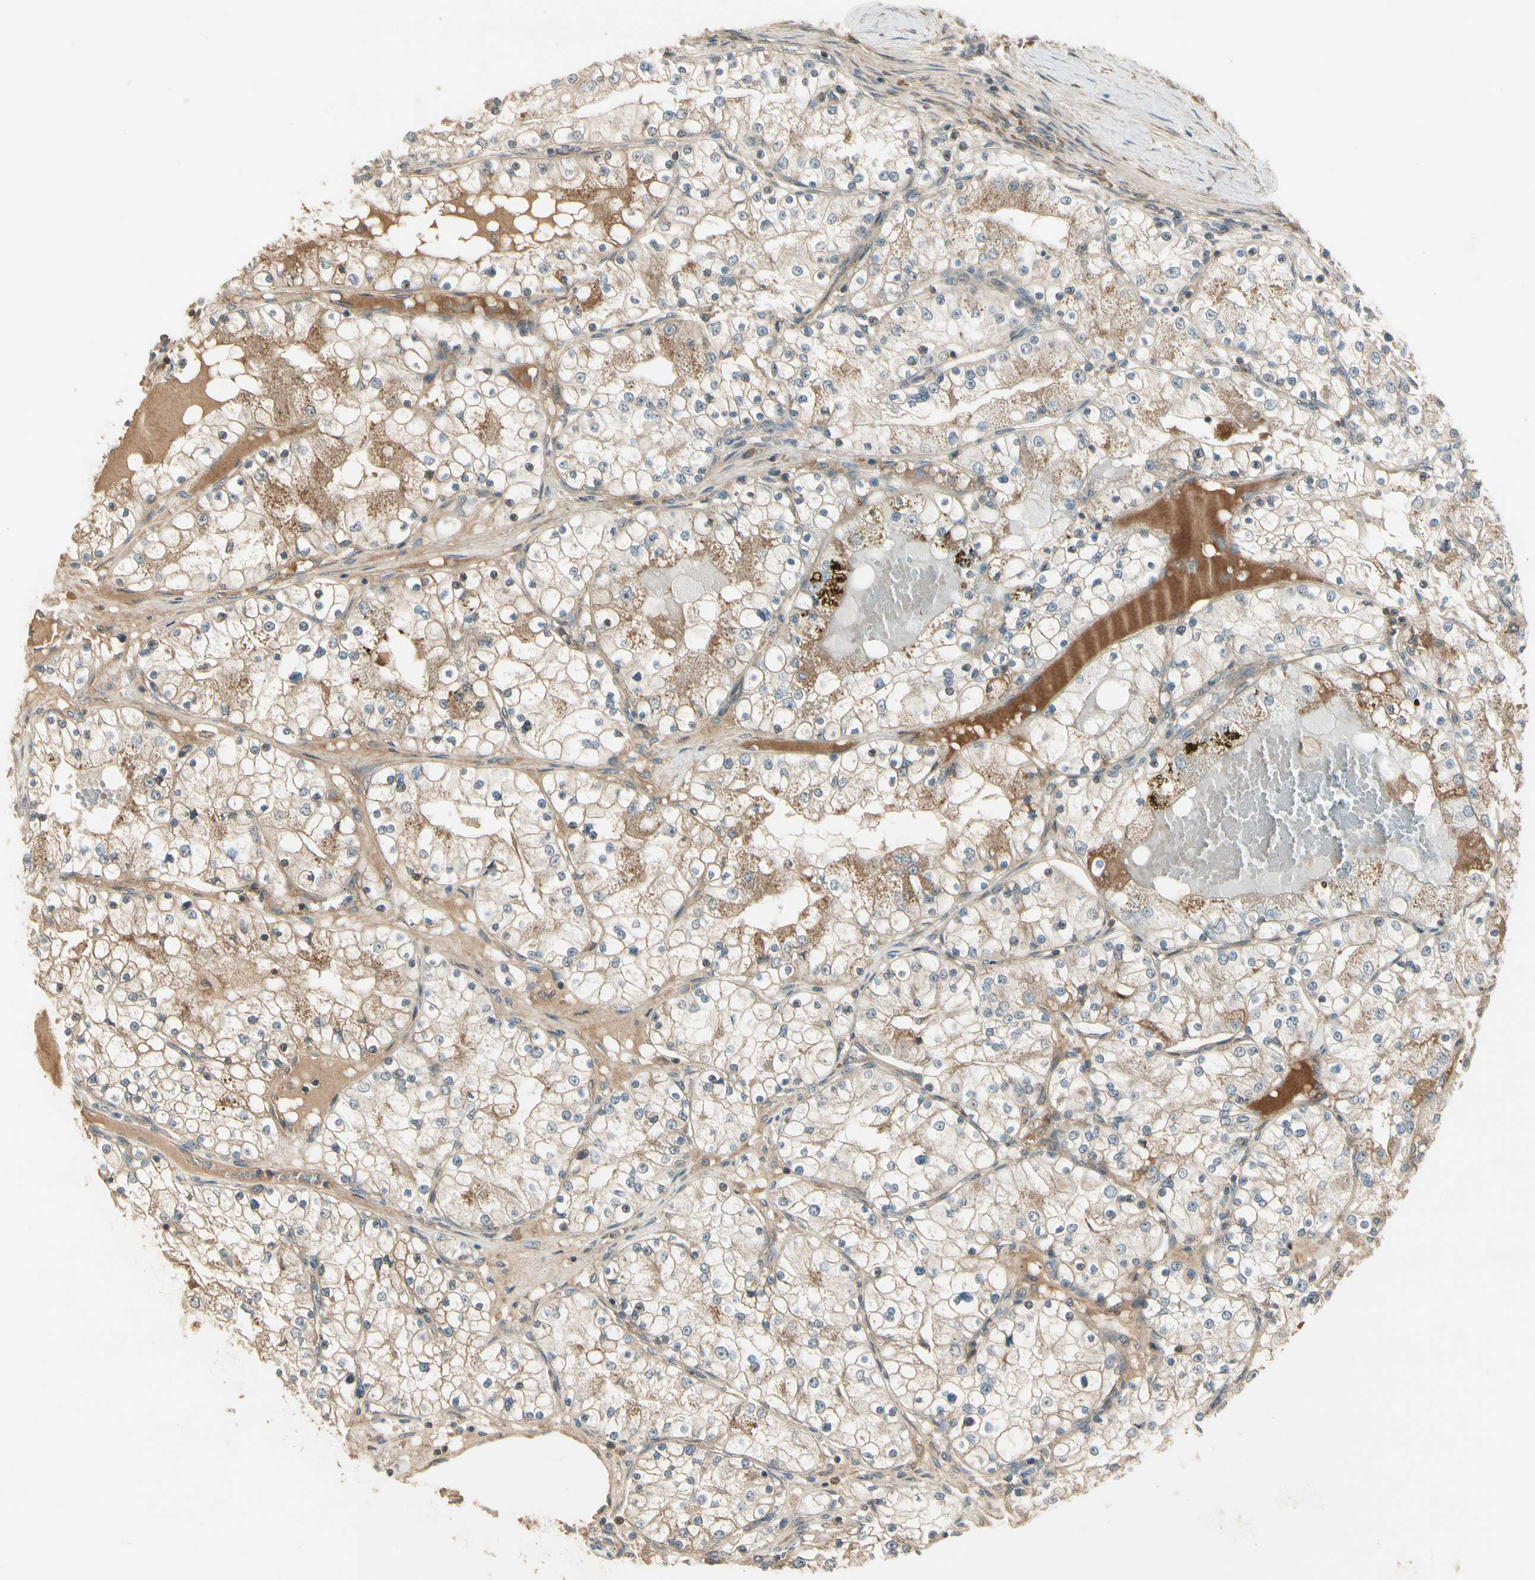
{"staining": {"intensity": "weak", "quantity": ">75%", "location": "cytoplasmic/membranous"}, "tissue": "renal cancer", "cell_type": "Tumor cells", "image_type": "cancer", "snomed": [{"axis": "morphology", "description": "Adenocarcinoma, NOS"}, {"axis": "topography", "description": "Kidney"}], "caption": "IHC photomicrograph of human renal adenocarcinoma stained for a protein (brown), which shows low levels of weak cytoplasmic/membranous staining in approximately >75% of tumor cells.", "gene": "ACVR1", "patient": {"sex": "male", "age": 68}}